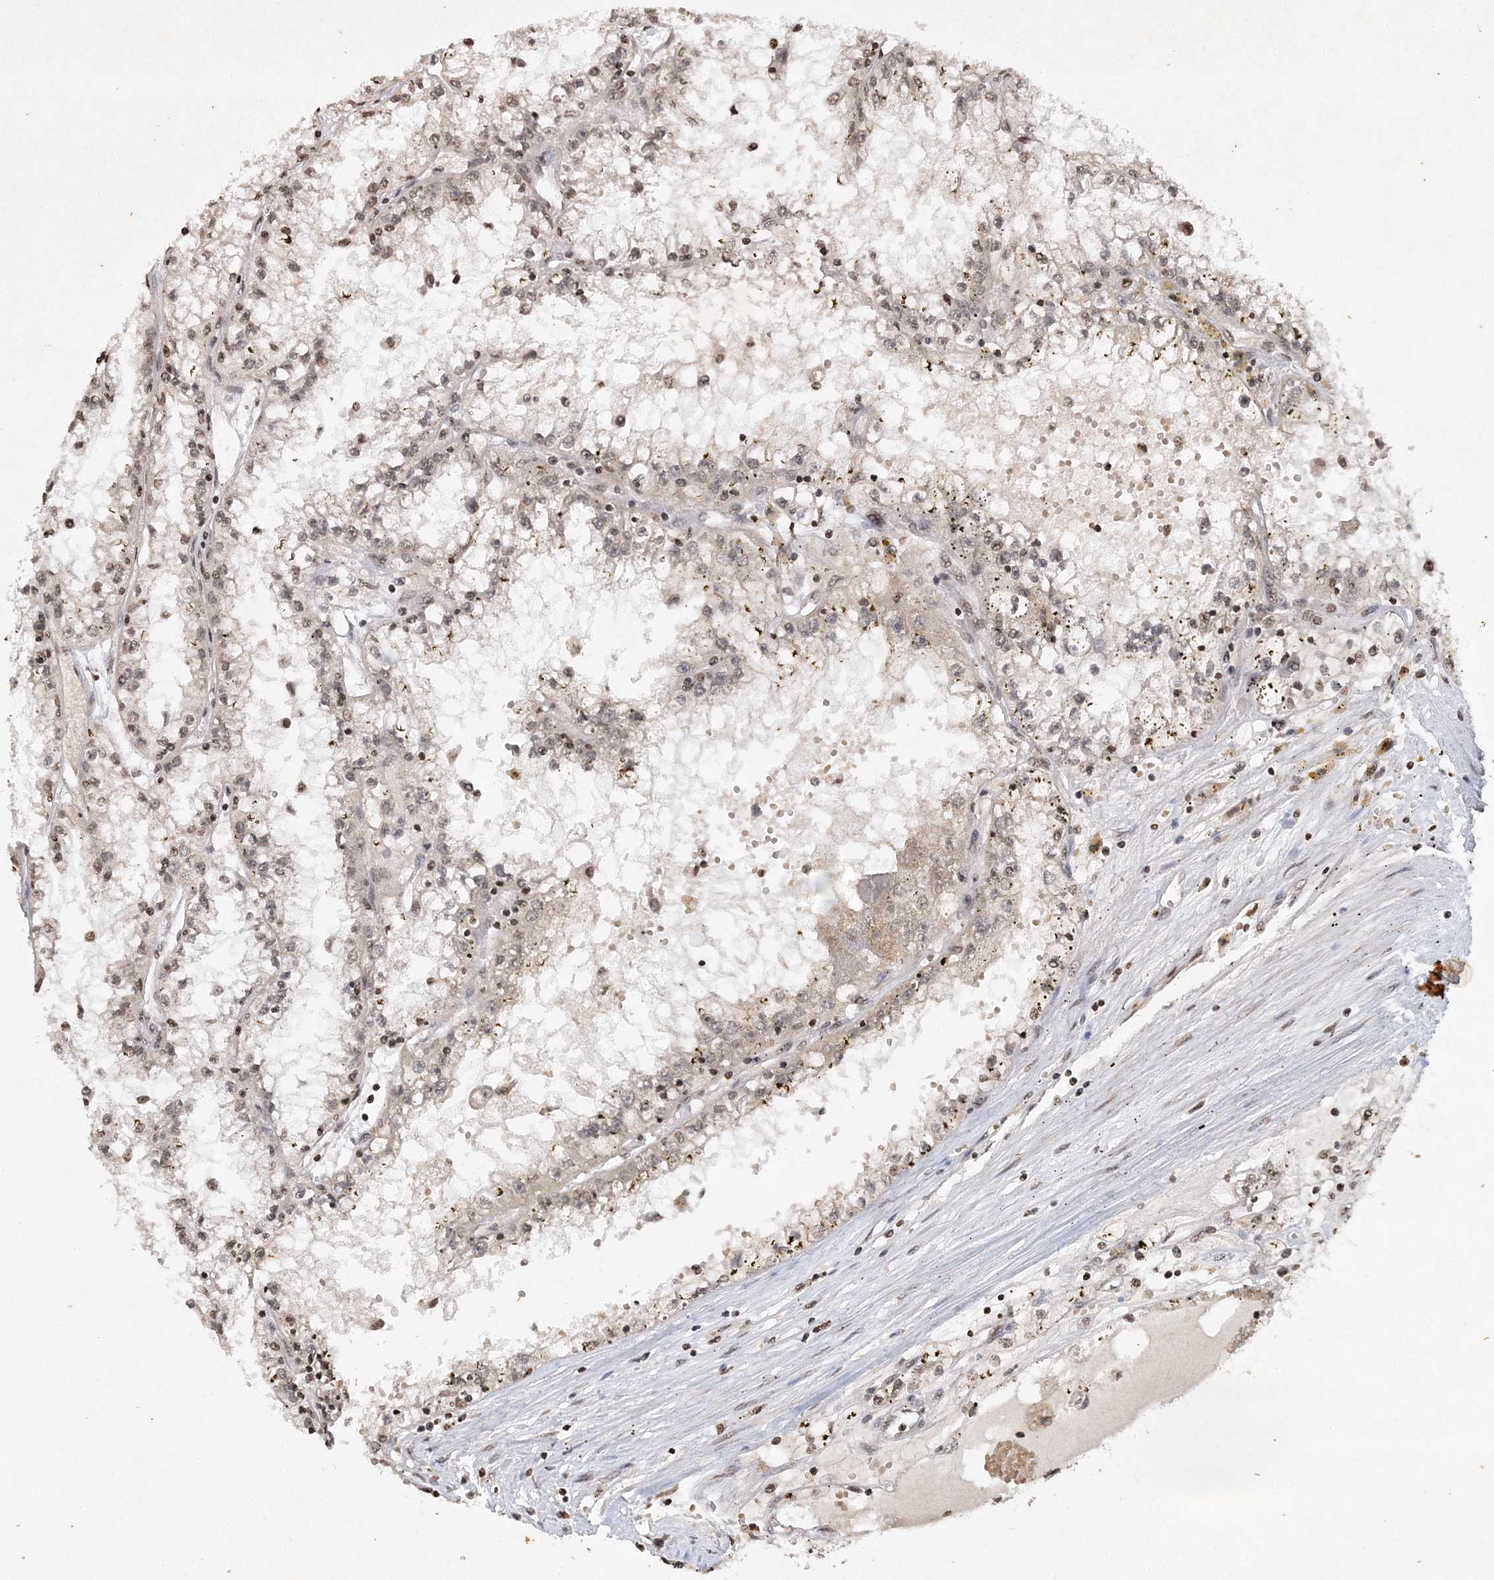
{"staining": {"intensity": "weak", "quantity": "25%-75%", "location": "nuclear"}, "tissue": "renal cancer", "cell_type": "Tumor cells", "image_type": "cancer", "snomed": [{"axis": "morphology", "description": "Adenocarcinoma, NOS"}, {"axis": "topography", "description": "Kidney"}], "caption": "Tumor cells exhibit weak nuclear expression in about 25%-75% of cells in renal adenocarcinoma. (DAB IHC with brightfield microscopy, high magnification).", "gene": "NEDD9", "patient": {"sex": "male", "age": 56}}